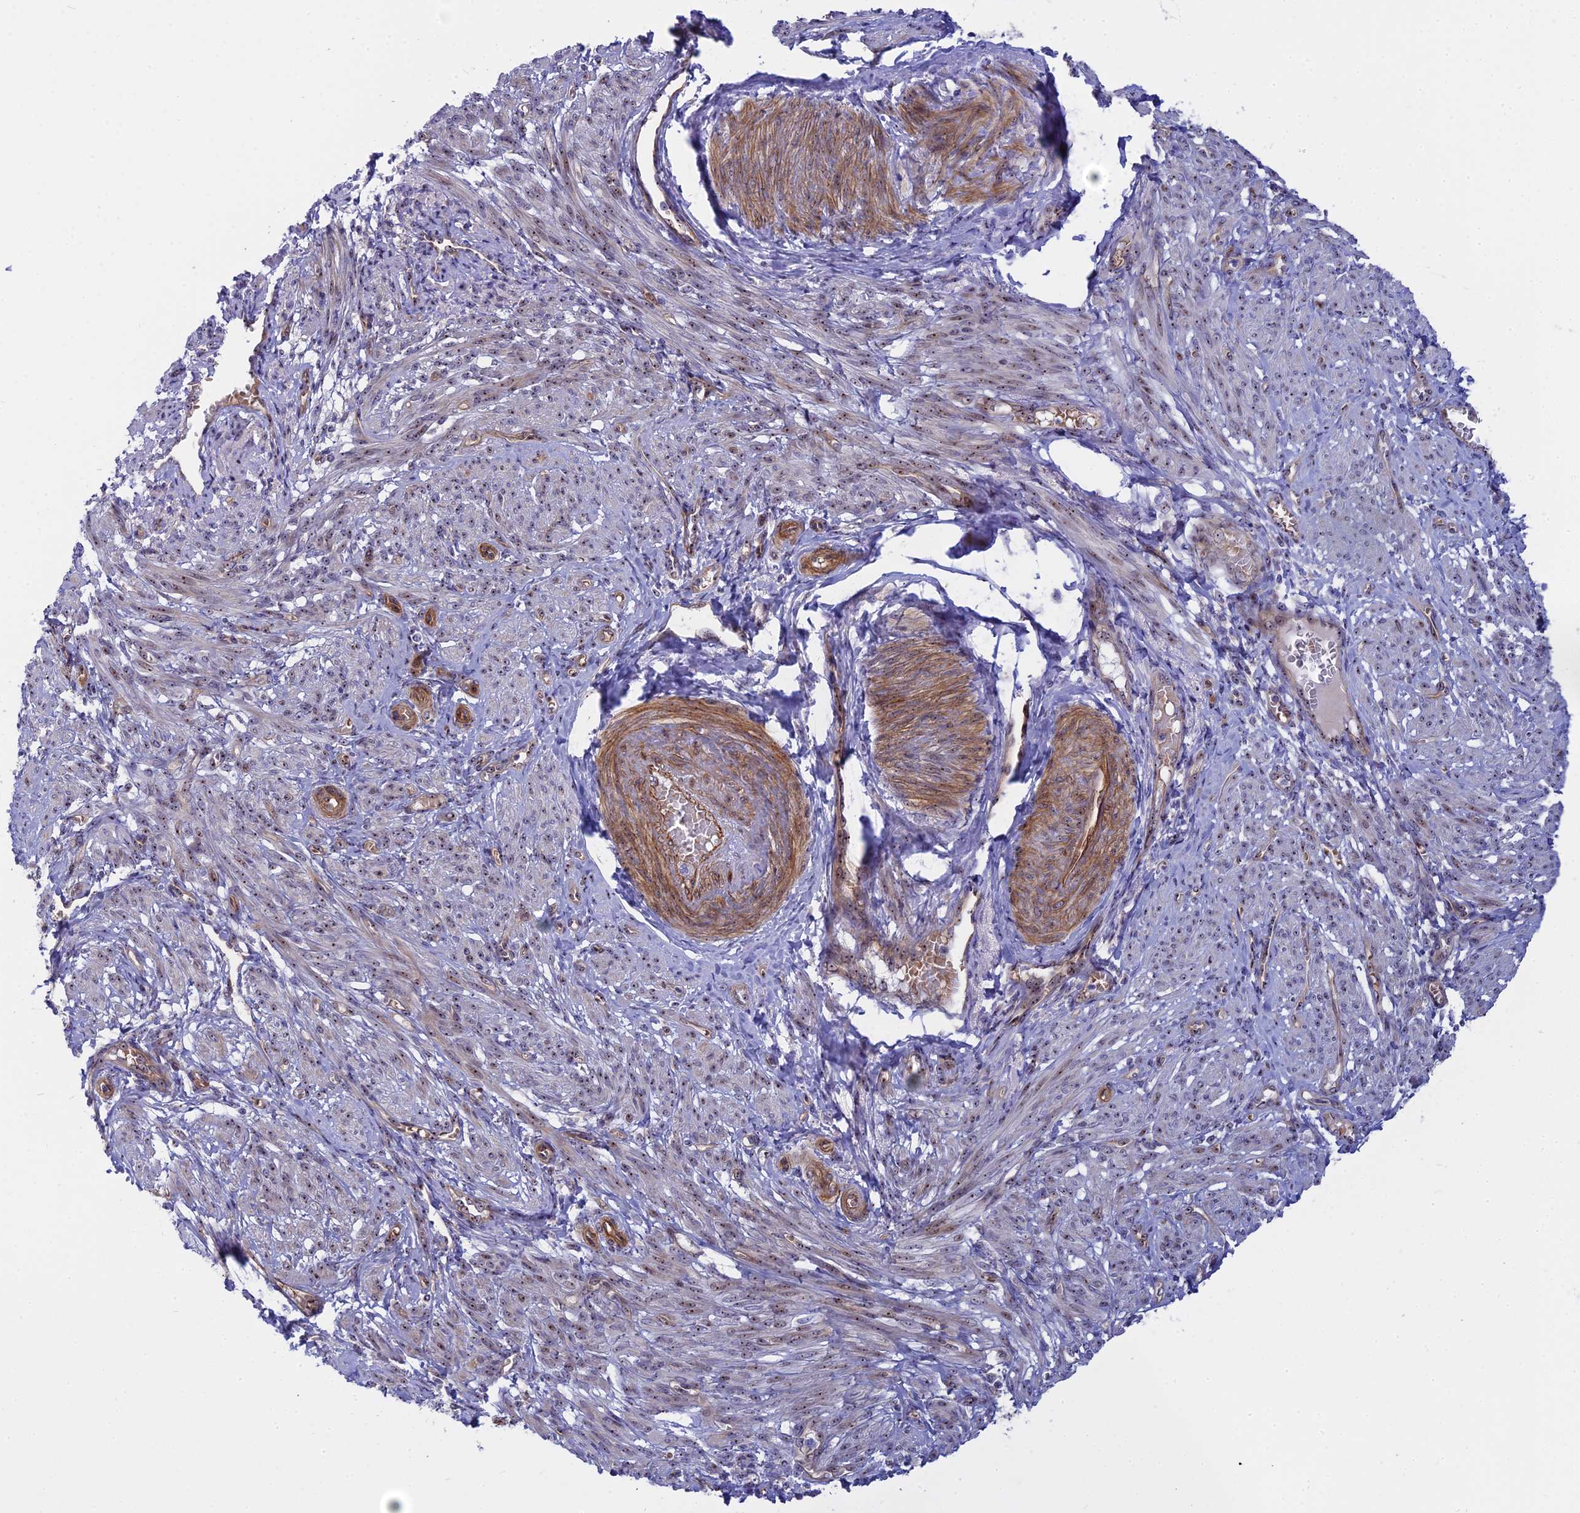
{"staining": {"intensity": "weak", "quantity": "25%-75%", "location": "nuclear"}, "tissue": "smooth muscle", "cell_type": "Smooth muscle cells", "image_type": "normal", "snomed": [{"axis": "morphology", "description": "Normal tissue, NOS"}, {"axis": "topography", "description": "Smooth muscle"}], "caption": "Benign smooth muscle reveals weak nuclear positivity in approximately 25%-75% of smooth muscle cells.", "gene": "DBNDD1", "patient": {"sex": "female", "age": 39}}